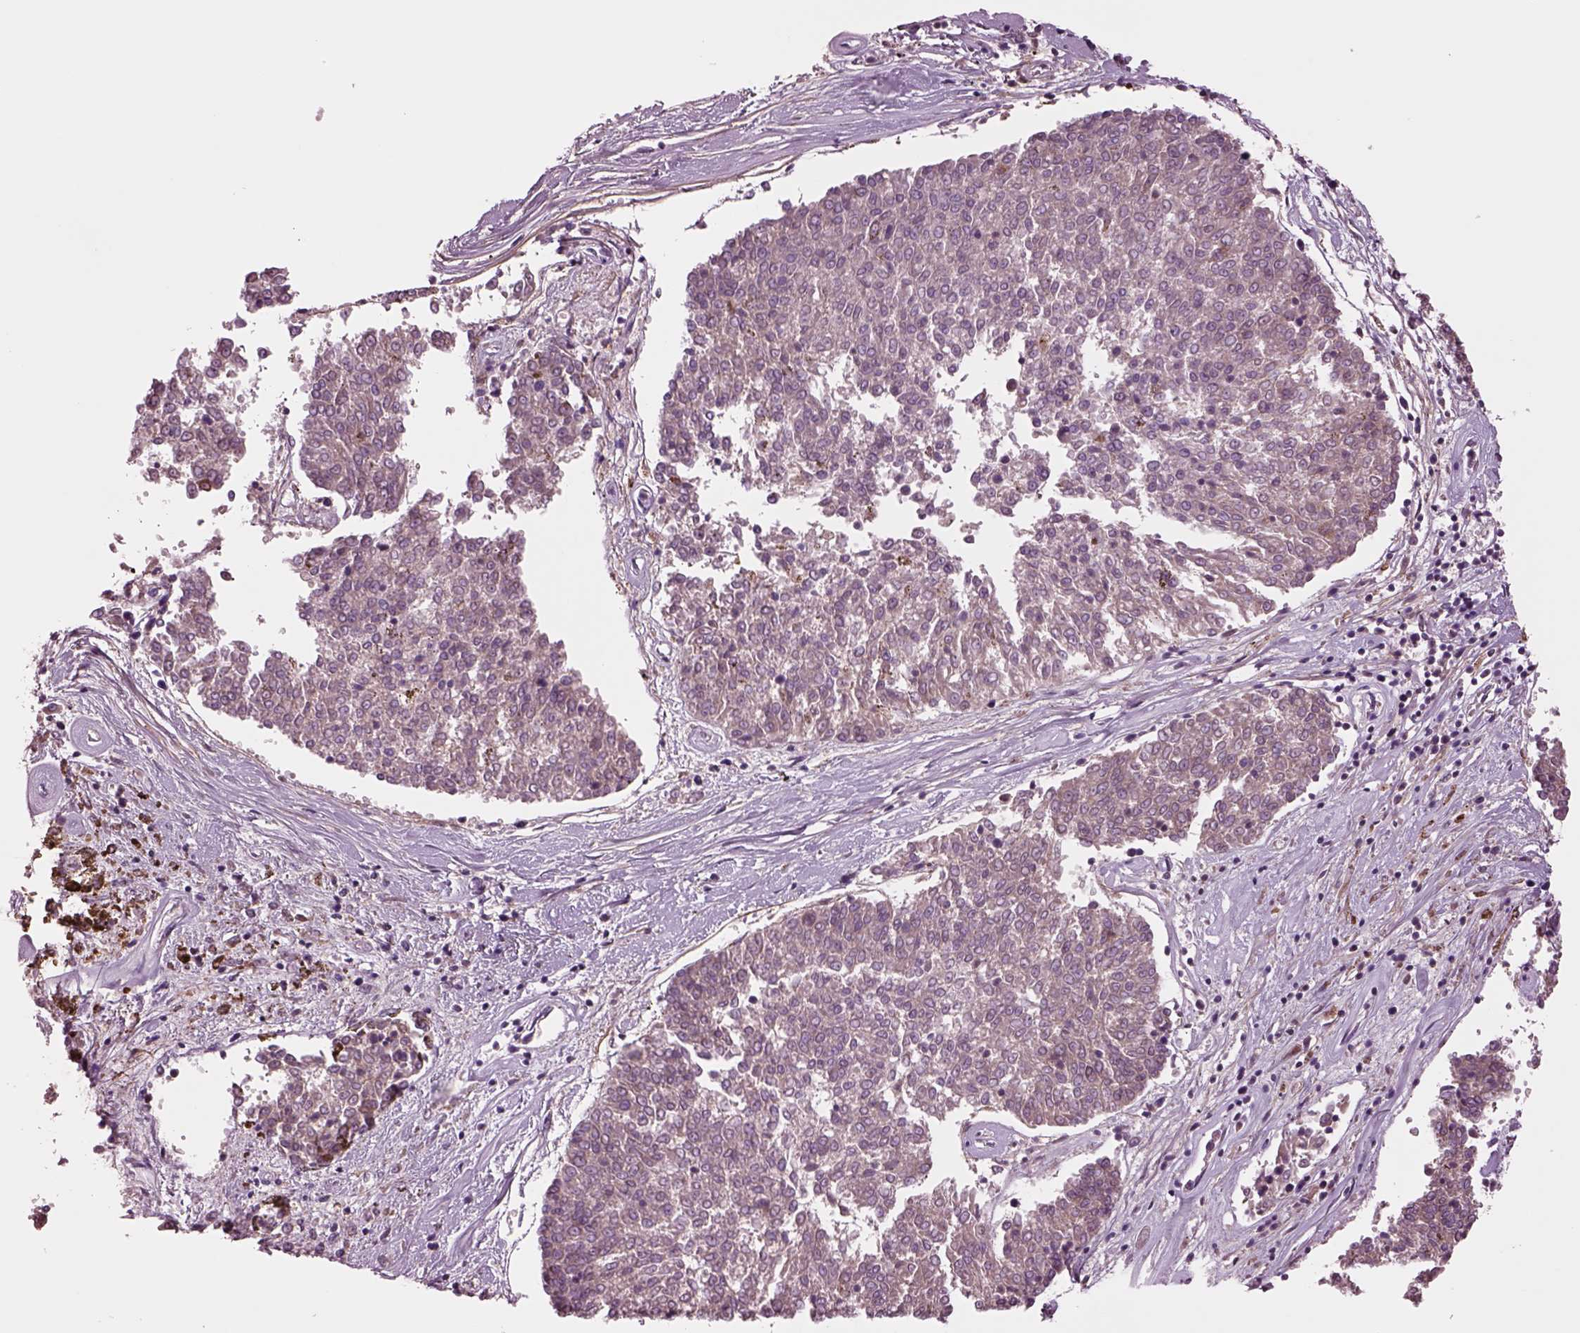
{"staining": {"intensity": "negative", "quantity": "none", "location": "none"}, "tissue": "melanoma", "cell_type": "Tumor cells", "image_type": "cancer", "snomed": [{"axis": "morphology", "description": "Malignant melanoma, NOS"}, {"axis": "topography", "description": "Skin"}], "caption": "This is an immunohistochemistry (IHC) histopathology image of human melanoma. There is no positivity in tumor cells.", "gene": "SEC23A", "patient": {"sex": "female", "age": 72}}